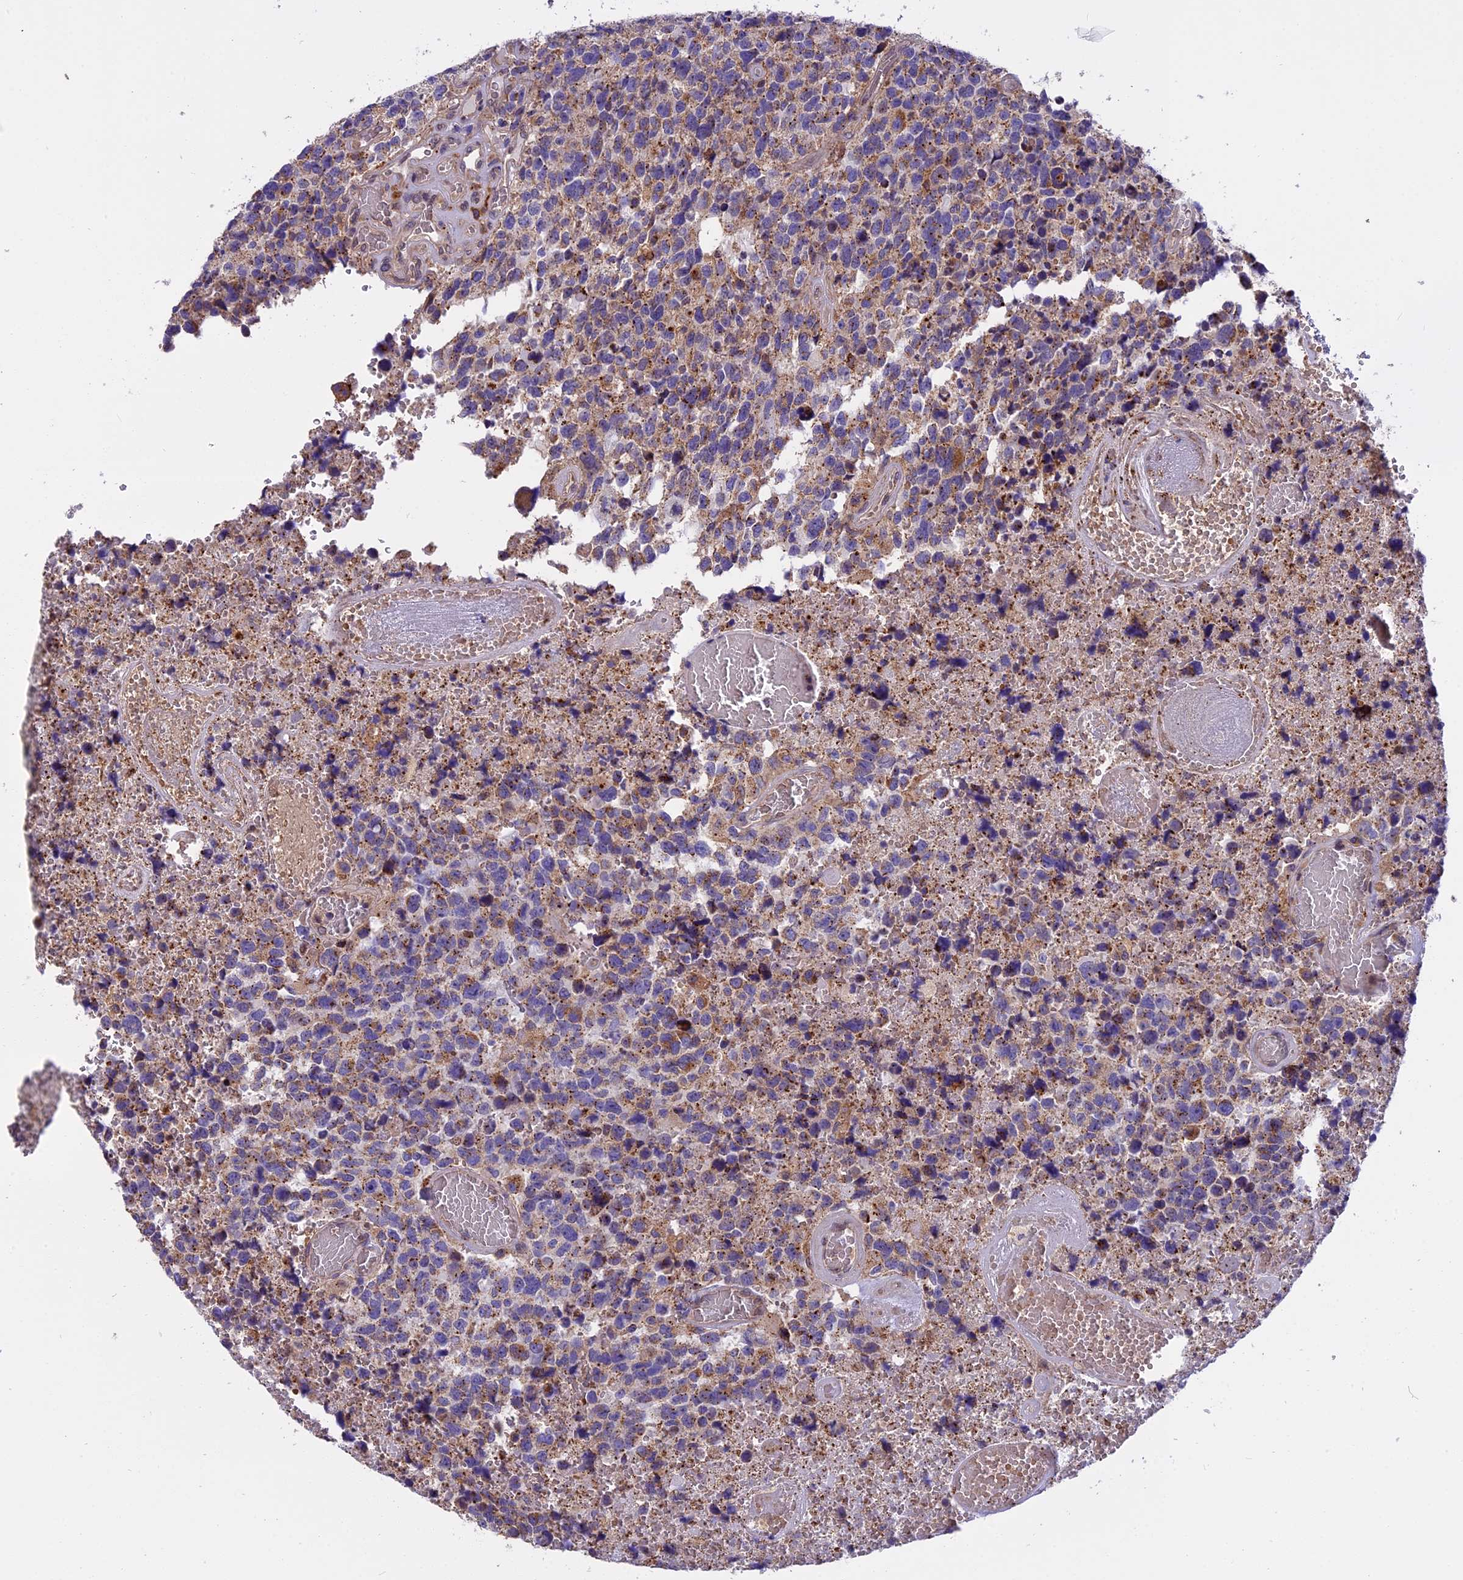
{"staining": {"intensity": "weak", "quantity": "25%-75%", "location": "cytoplasmic/membranous"}, "tissue": "glioma", "cell_type": "Tumor cells", "image_type": "cancer", "snomed": [{"axis": "morphology", "description": "Glioma, malignant, High grade"}, {"axis": "topography", "description": "Brain"}], "caption": "IHC staining of malignant high-grade glioma, which displays low levels of weak cytoplasmic/membranous expression in about 25%-75% of tumor cells indicating weak cytoplasmic/membranous protein positivity. The staining was performed using DAB (3,3'-diaminobenzidine) (brown) for protein detection and nuclei were counterstained in hematoxylin (blue).", "gene": "CHMP2A", "patient": {"sex": "male", "age": 69}}